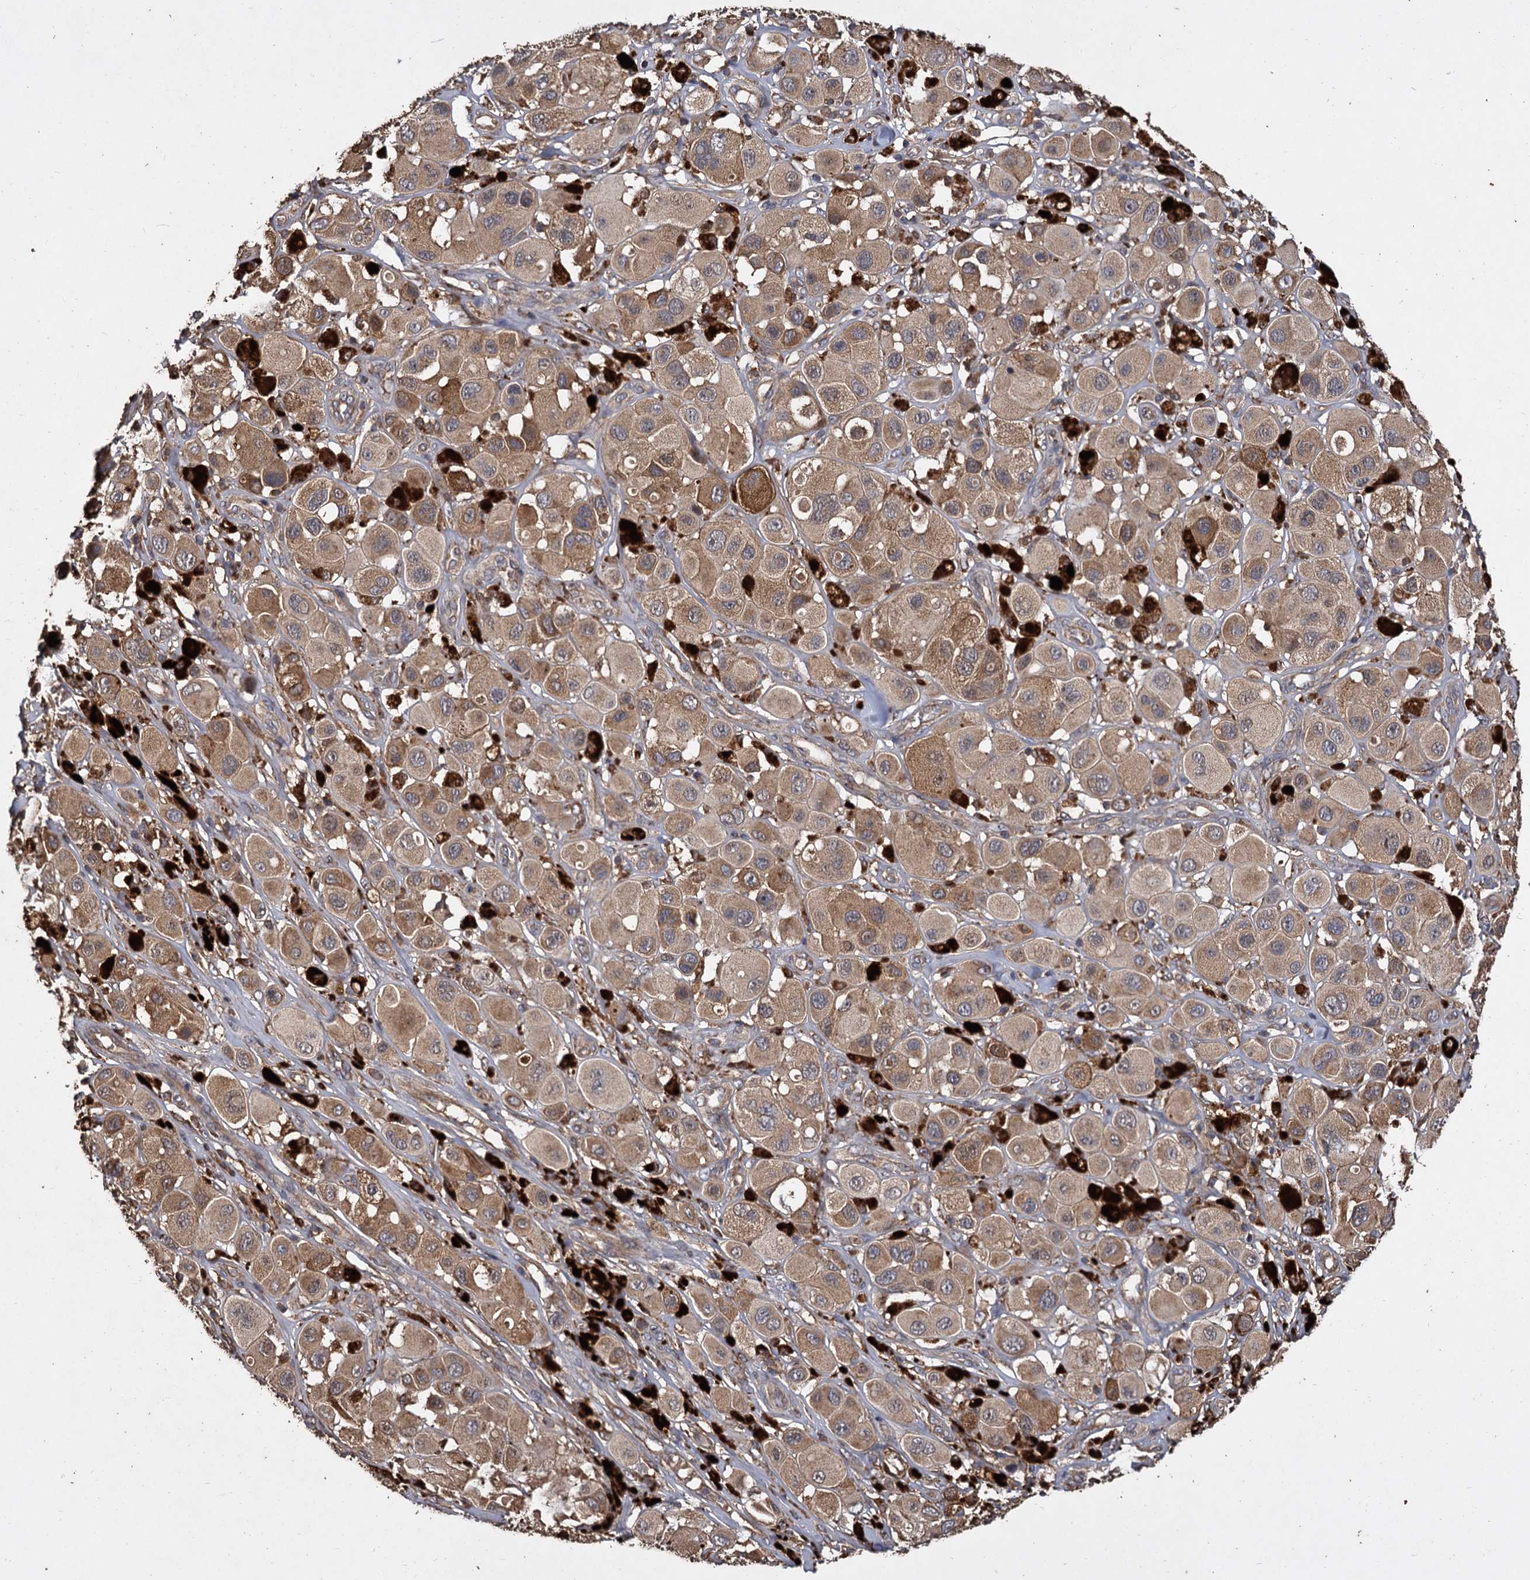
{"staining": {"intensity": "moderate", "quantity": "25%-75%", "location": "cytoplasmic/membranous"}, "tissue": "melanoma", "cell_type": "Tumor cells", "image_type": "cancer", "snomed": [{"axis": "morphology", "description": "Malignant melanoma, Metastatic site"}, {"axis": "topography", "description": "Skin"}], "caption": "Immunohistochemistry (IHC) of human melanoma demonstrates medium levels of moderate cytoplasmic/membranous staining in about 25%-75% of tumor cells.", "gene": "GCLC", "patient": {"sex": "male", "age": 41}}